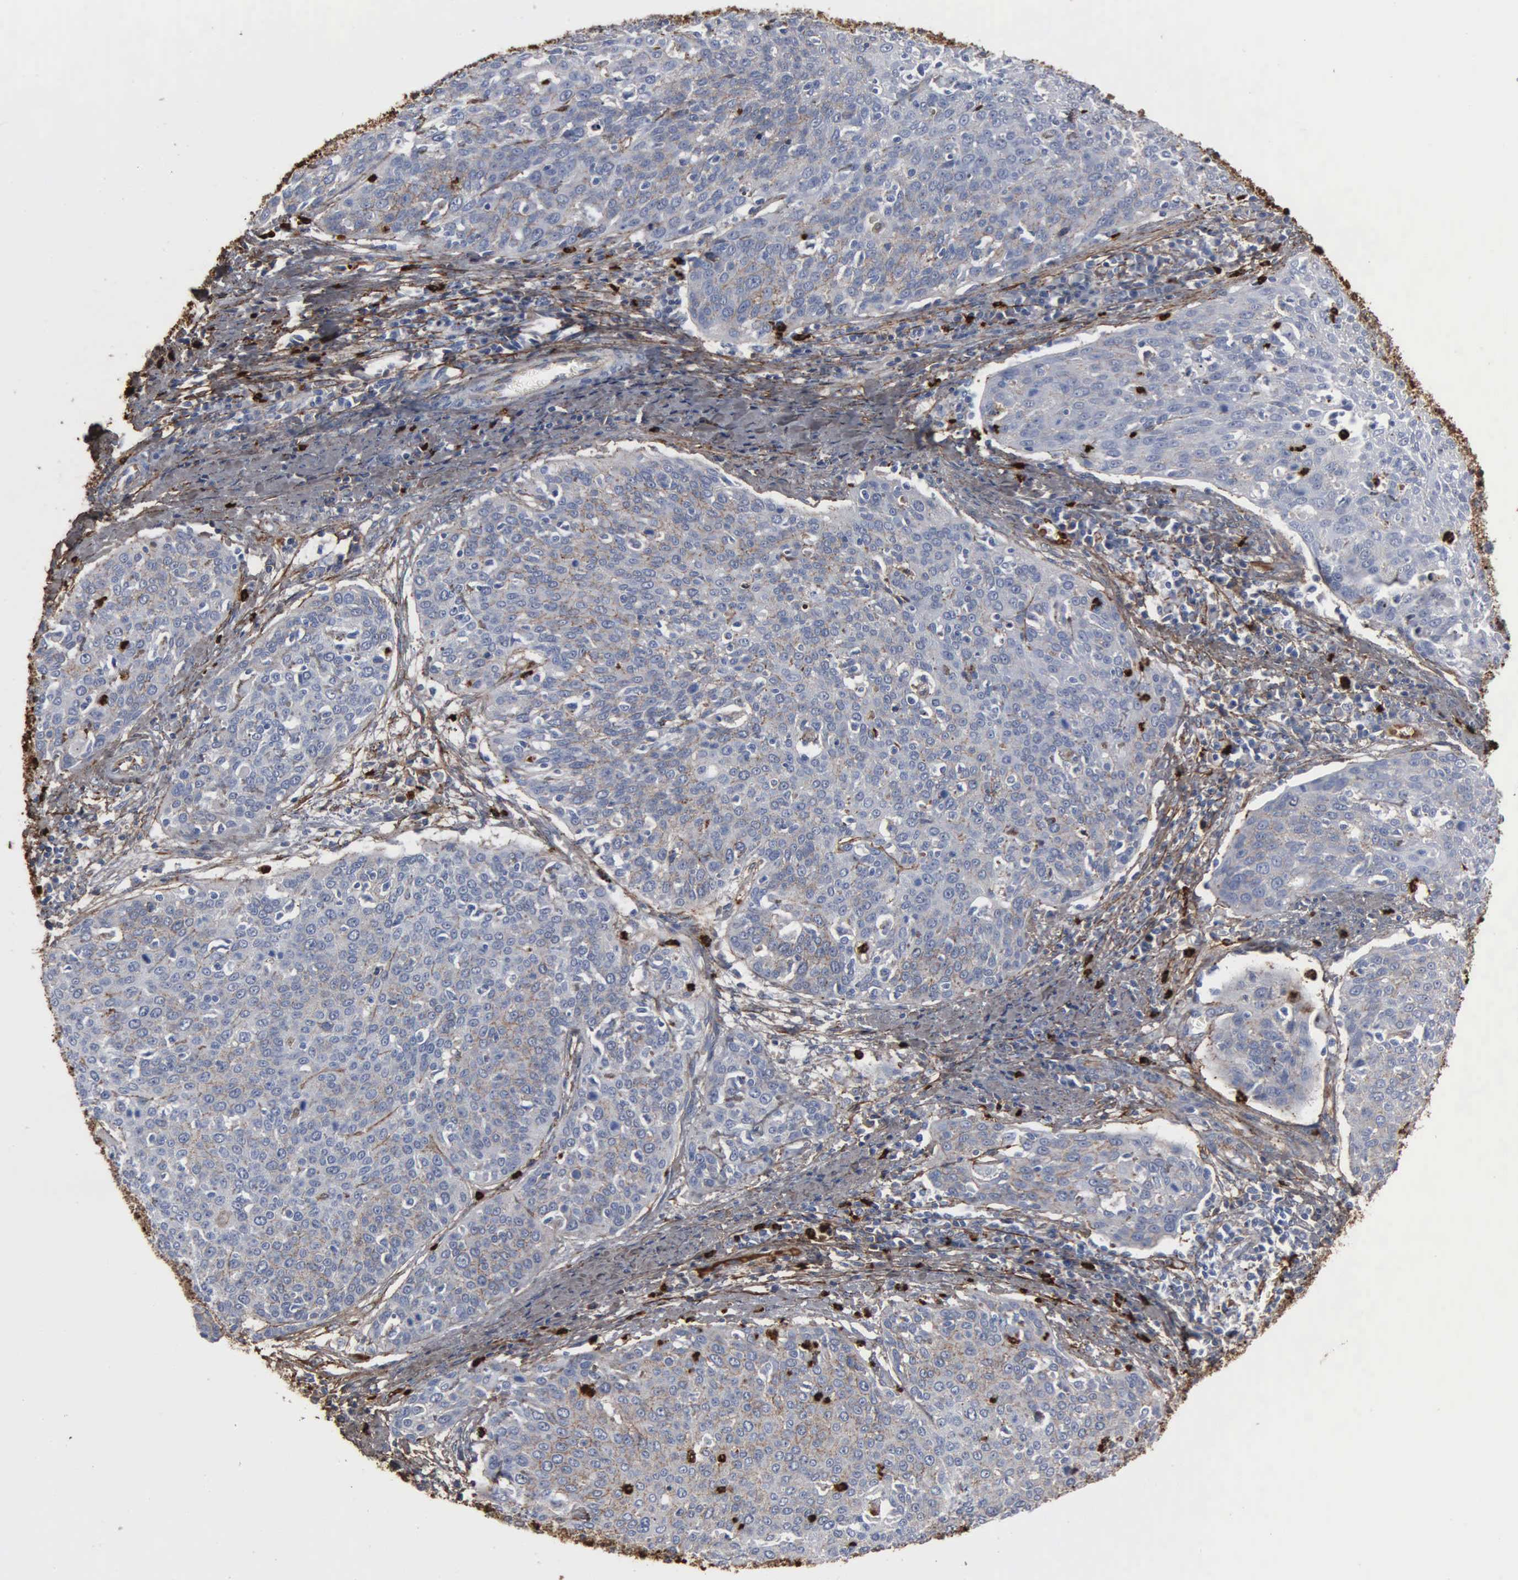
{"staining": {"intensity": "weak", "quantity": ">75%", "location": "cytoplasmic/membranous"}, "tissue": "cervical cancer", "cell_type": "Tumor cells", "image_type": "cancer", "snomed": [{"axis": "morphology", "description": "Squamous cell carcinoma, NOS"}, {"axis": "topography", "description": "Cervix"}], "caption": "A photomicrograph of human squamous cell carcinoma (cervical) stained for a protein demonstrates weak cytoplasmic/membranous brown staining in tumor cells.", "gene": "FN1", "patient": {"sex": "female", "age": 38}}